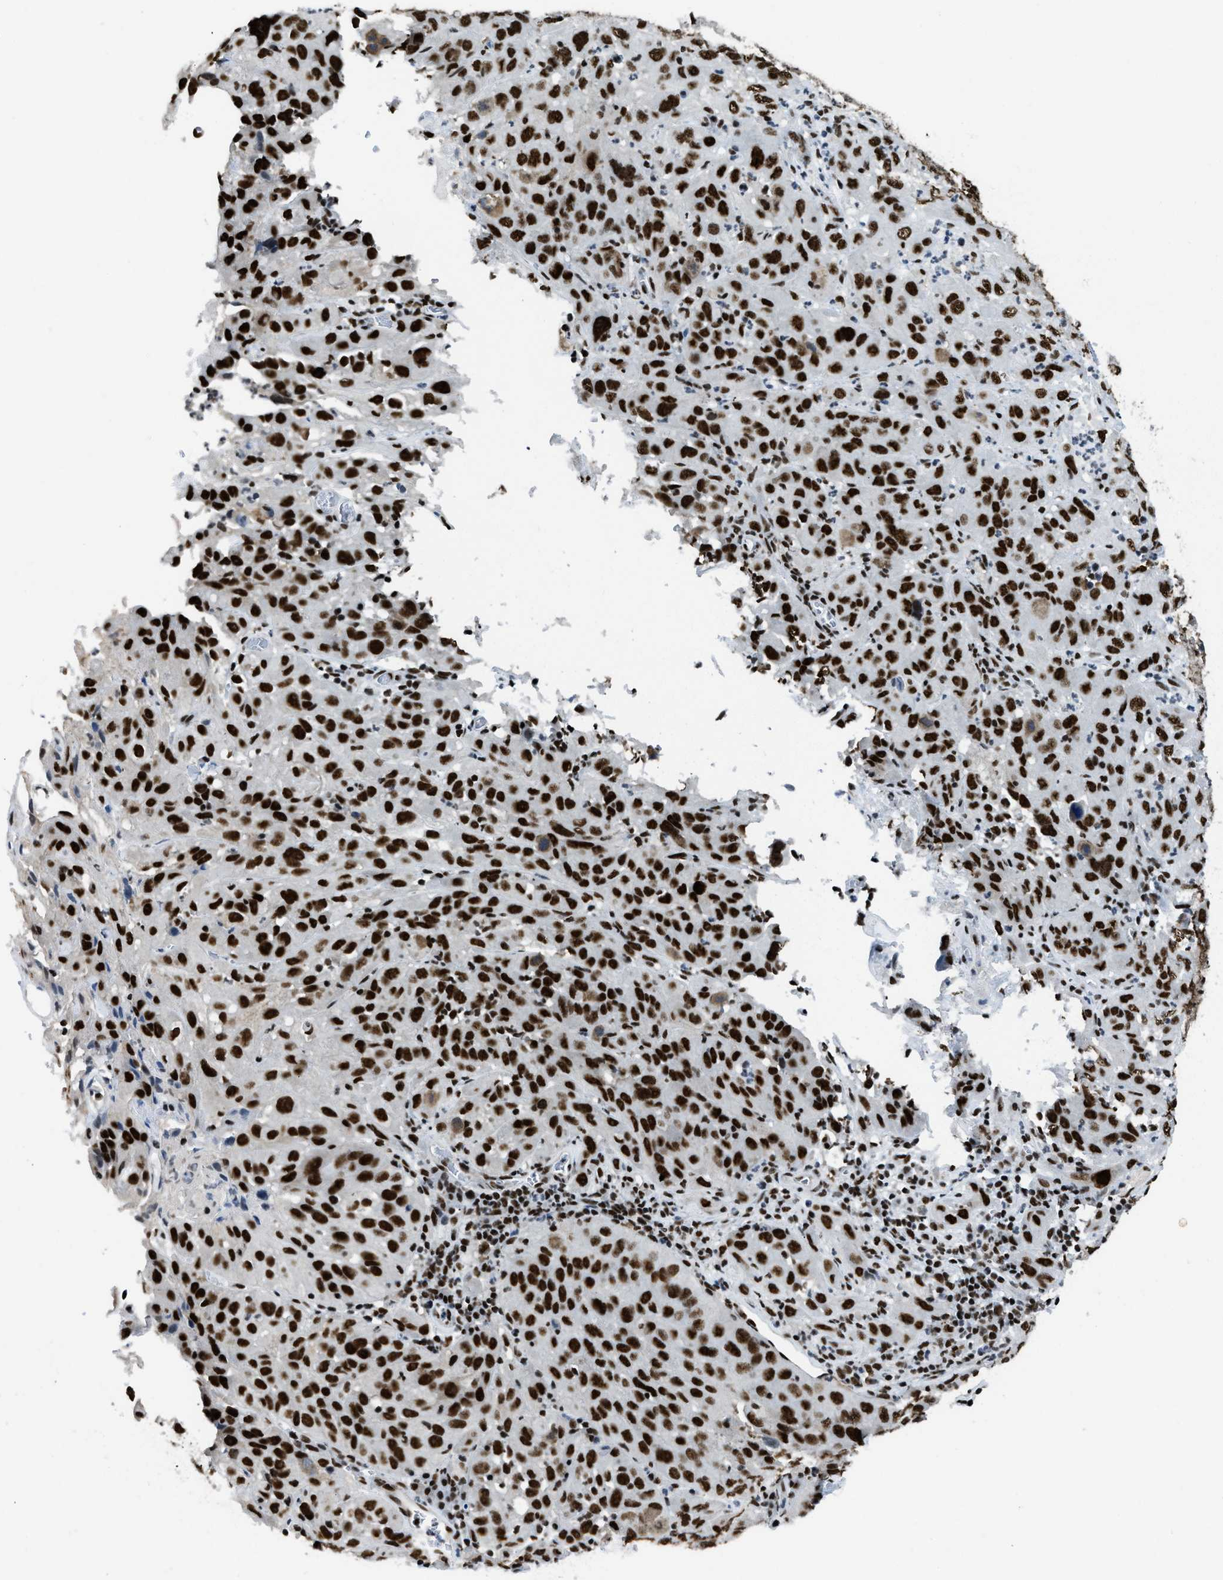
{"staining": {"intensity": "strong", "quantity": ">75%", "location": "nuclear"}, "tissue": "cervical cancer", "cell_type": "Tumor cells", "image_type": "cancer", "snomed": [{"axis": "morphology", "description": "Squamous cell carcinoma, NOS"}, {"axis": "topography", "description": "Cervix"}], "caption": "Strong nuclear protein positivity is present in about >75% of tumor cells in squamous cell carcinoma (cervical). Nuclei are stained in blue.", "gene": "SCAF4", "patient": {"sex": "female", "age": 32}}